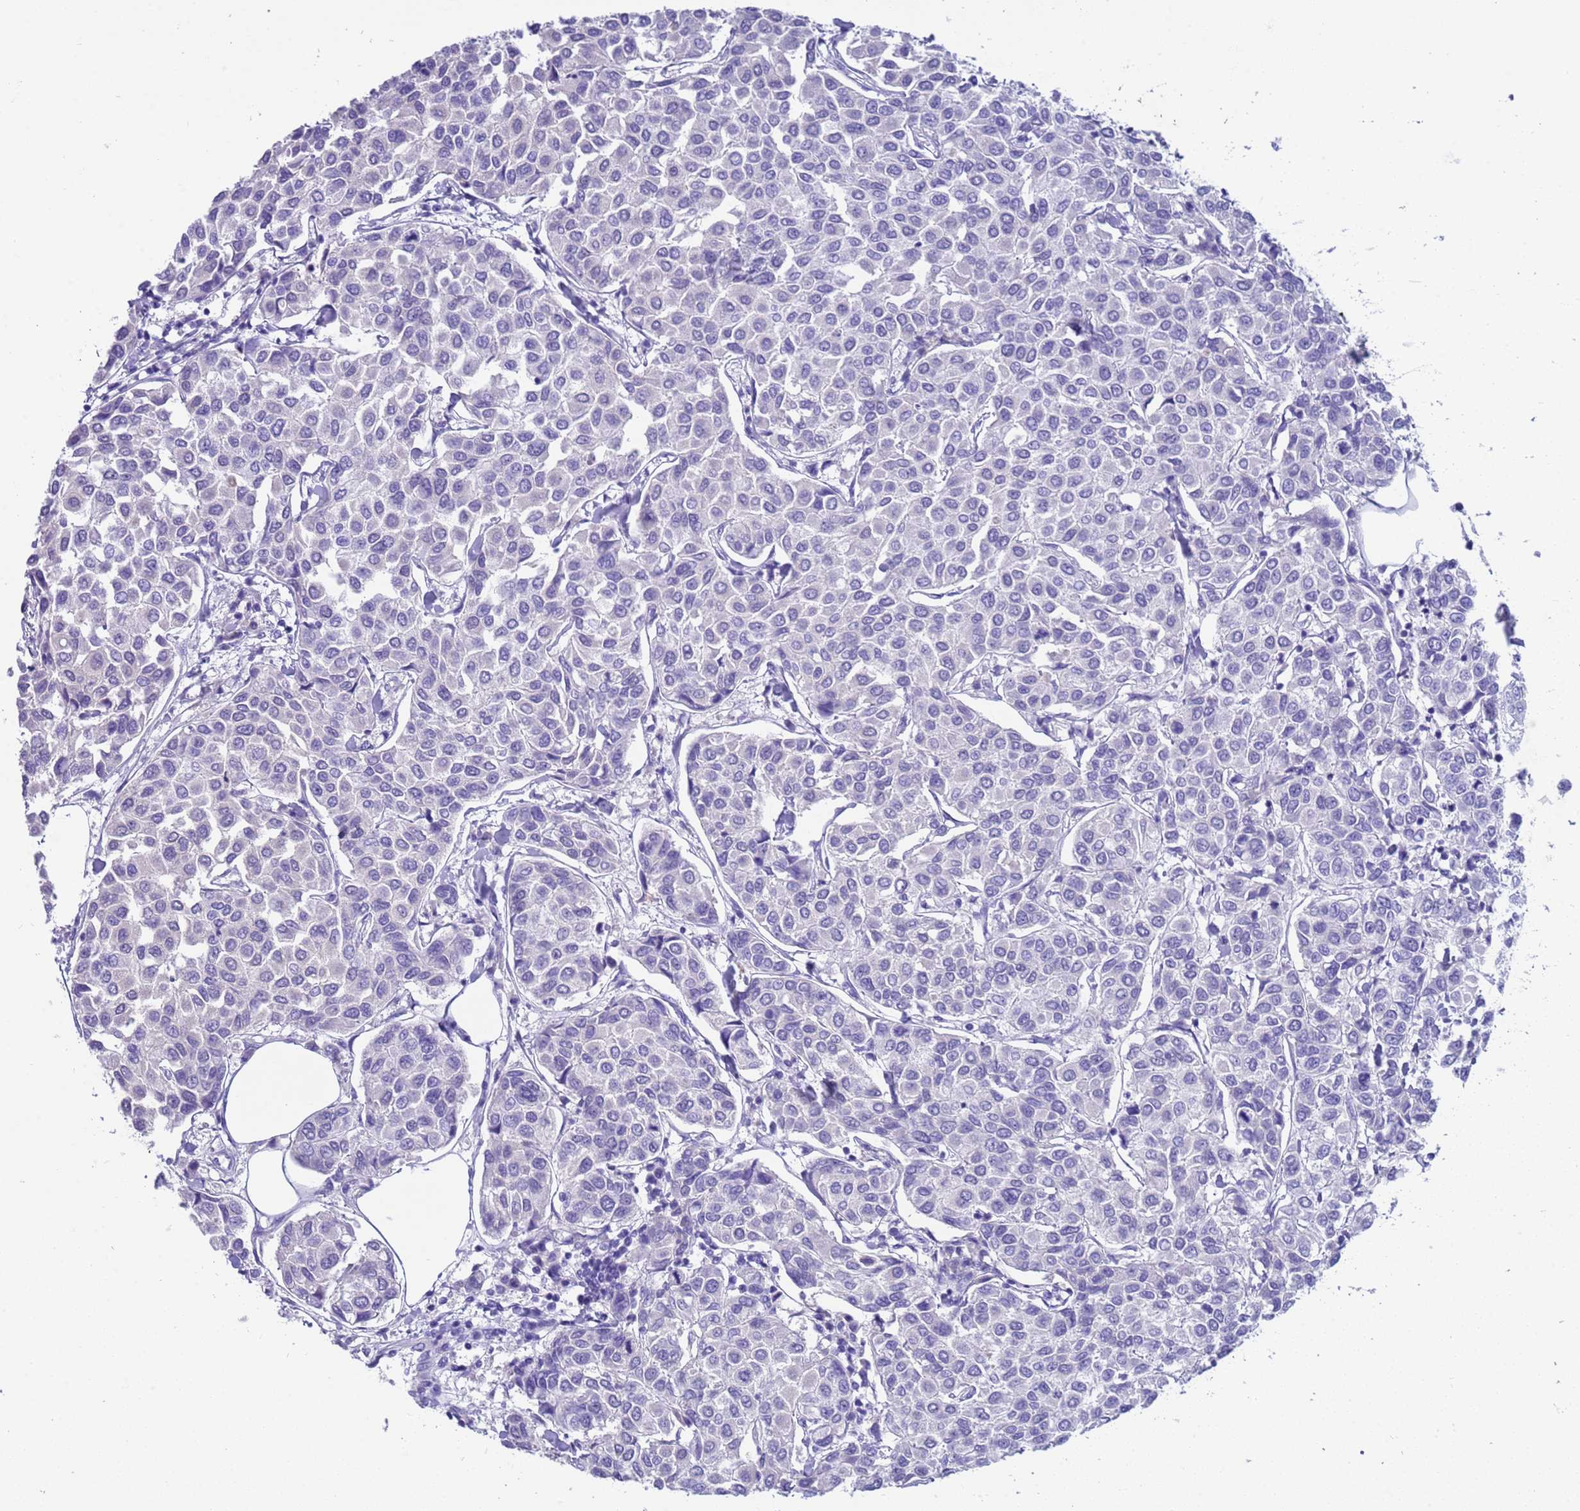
{"staining": {"intensity": "negative", "quantity": "none", "location": "none"}, "tissue": "breast cancer", "cell_type": "Tumor cells", "image_type": "cancer", "snomed": [{"axis": "morphology", "description": "Duct carcinoma"}, {"axis": "topography", "description": "Breast"}], "caption": "The image demonstrates no significant expression in tumor cells of breast cancer.", "gene": "CKM", "patient": {"sex": "female", "age": 55}}